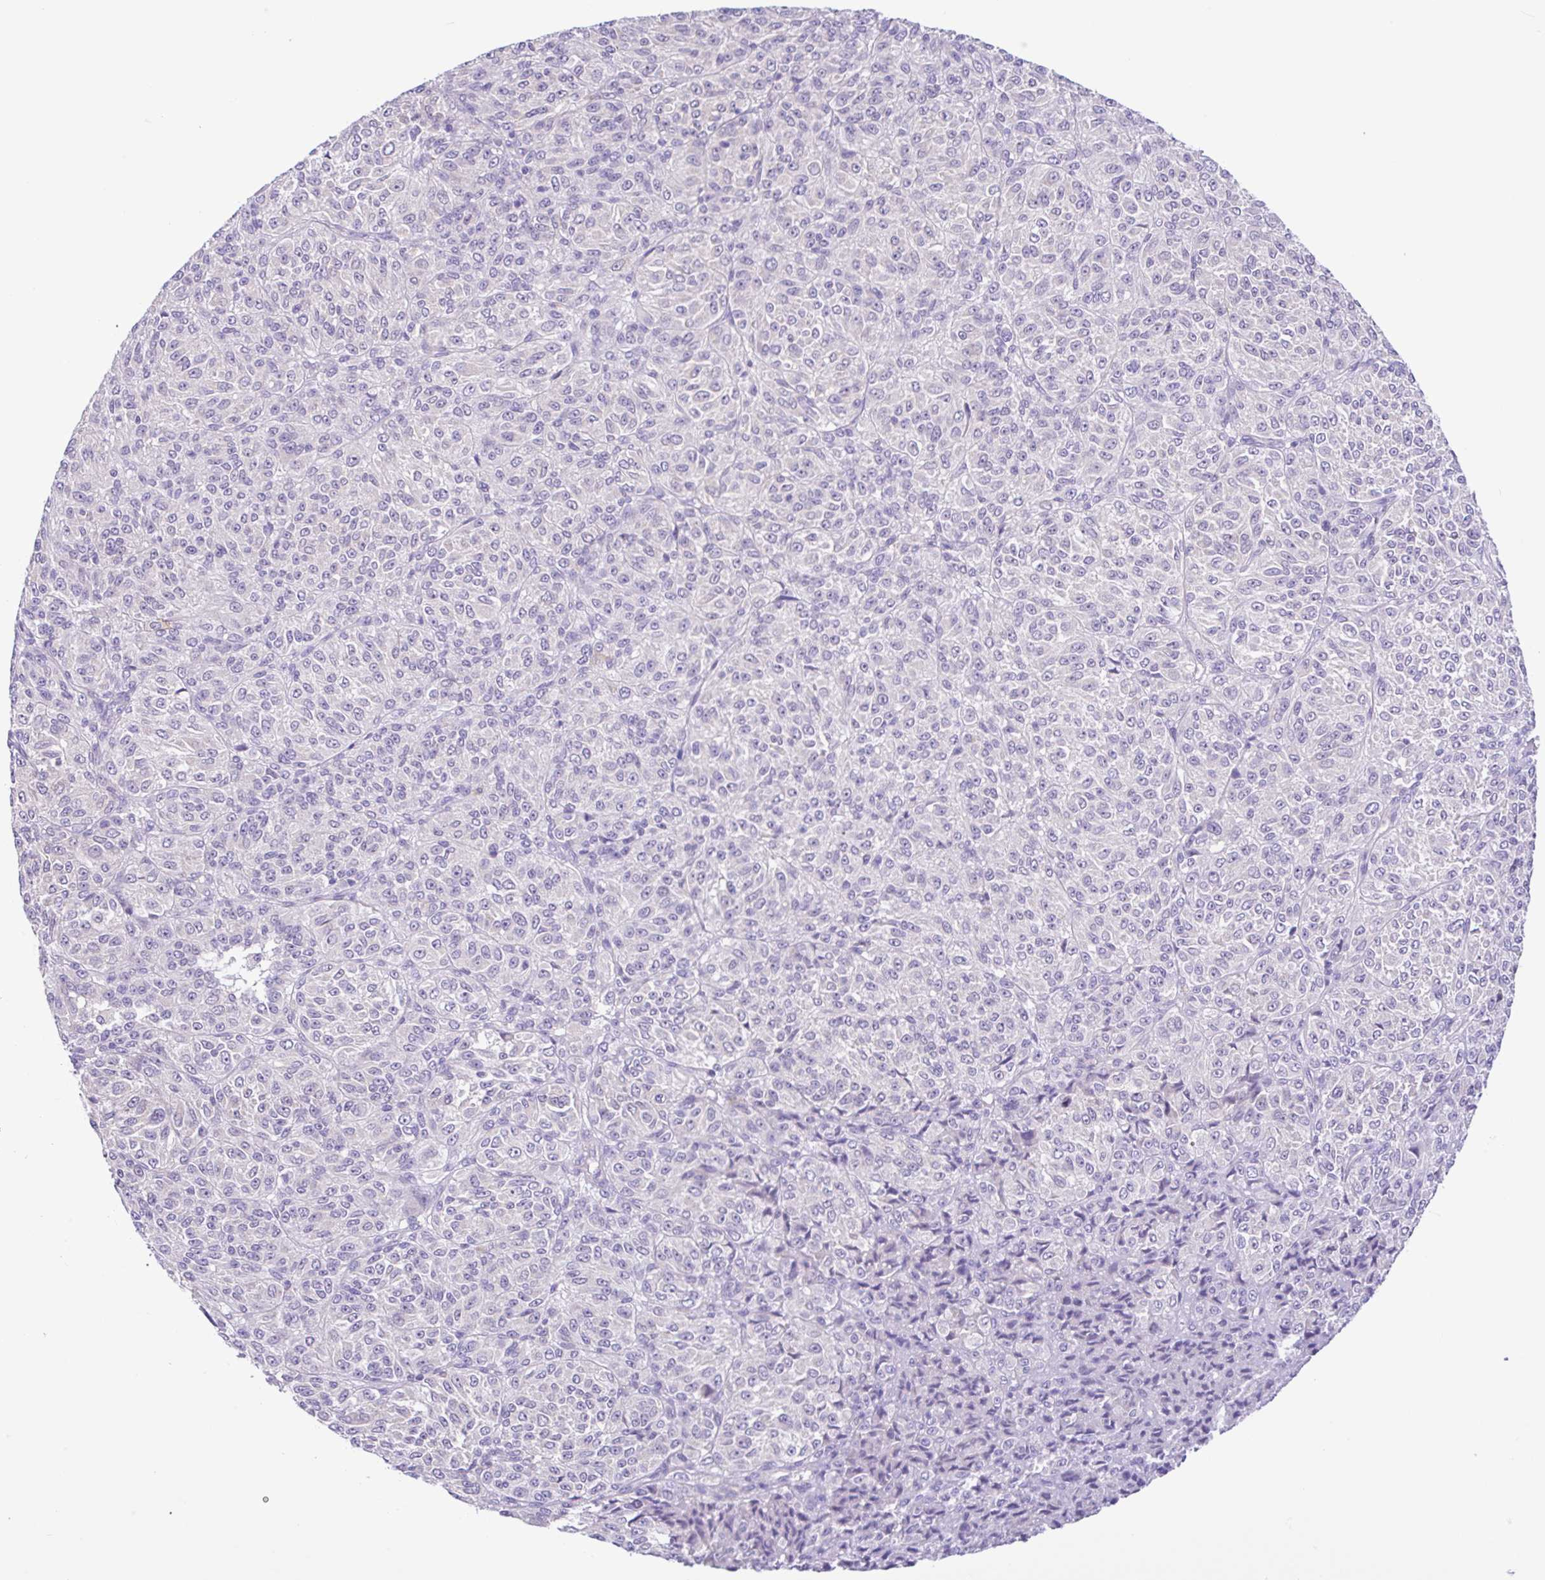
{"staining": {"intensity": "negative", "quantity": "none", "location": "none"}, "tissue": "melanoma", "cell_type": "Tumor cells", "image_type": "cancer", "snomed": [{"axis": "morphology", "description": "Malignant melanoma, Metastatic site"}, {"axis": "topography", "description": "Brain"}], "caption": "Image shows no significant protein positivity in tumor cells of melanoma.", "gene": "ANO4", "patient": {"sex": "female", "age": 56}}